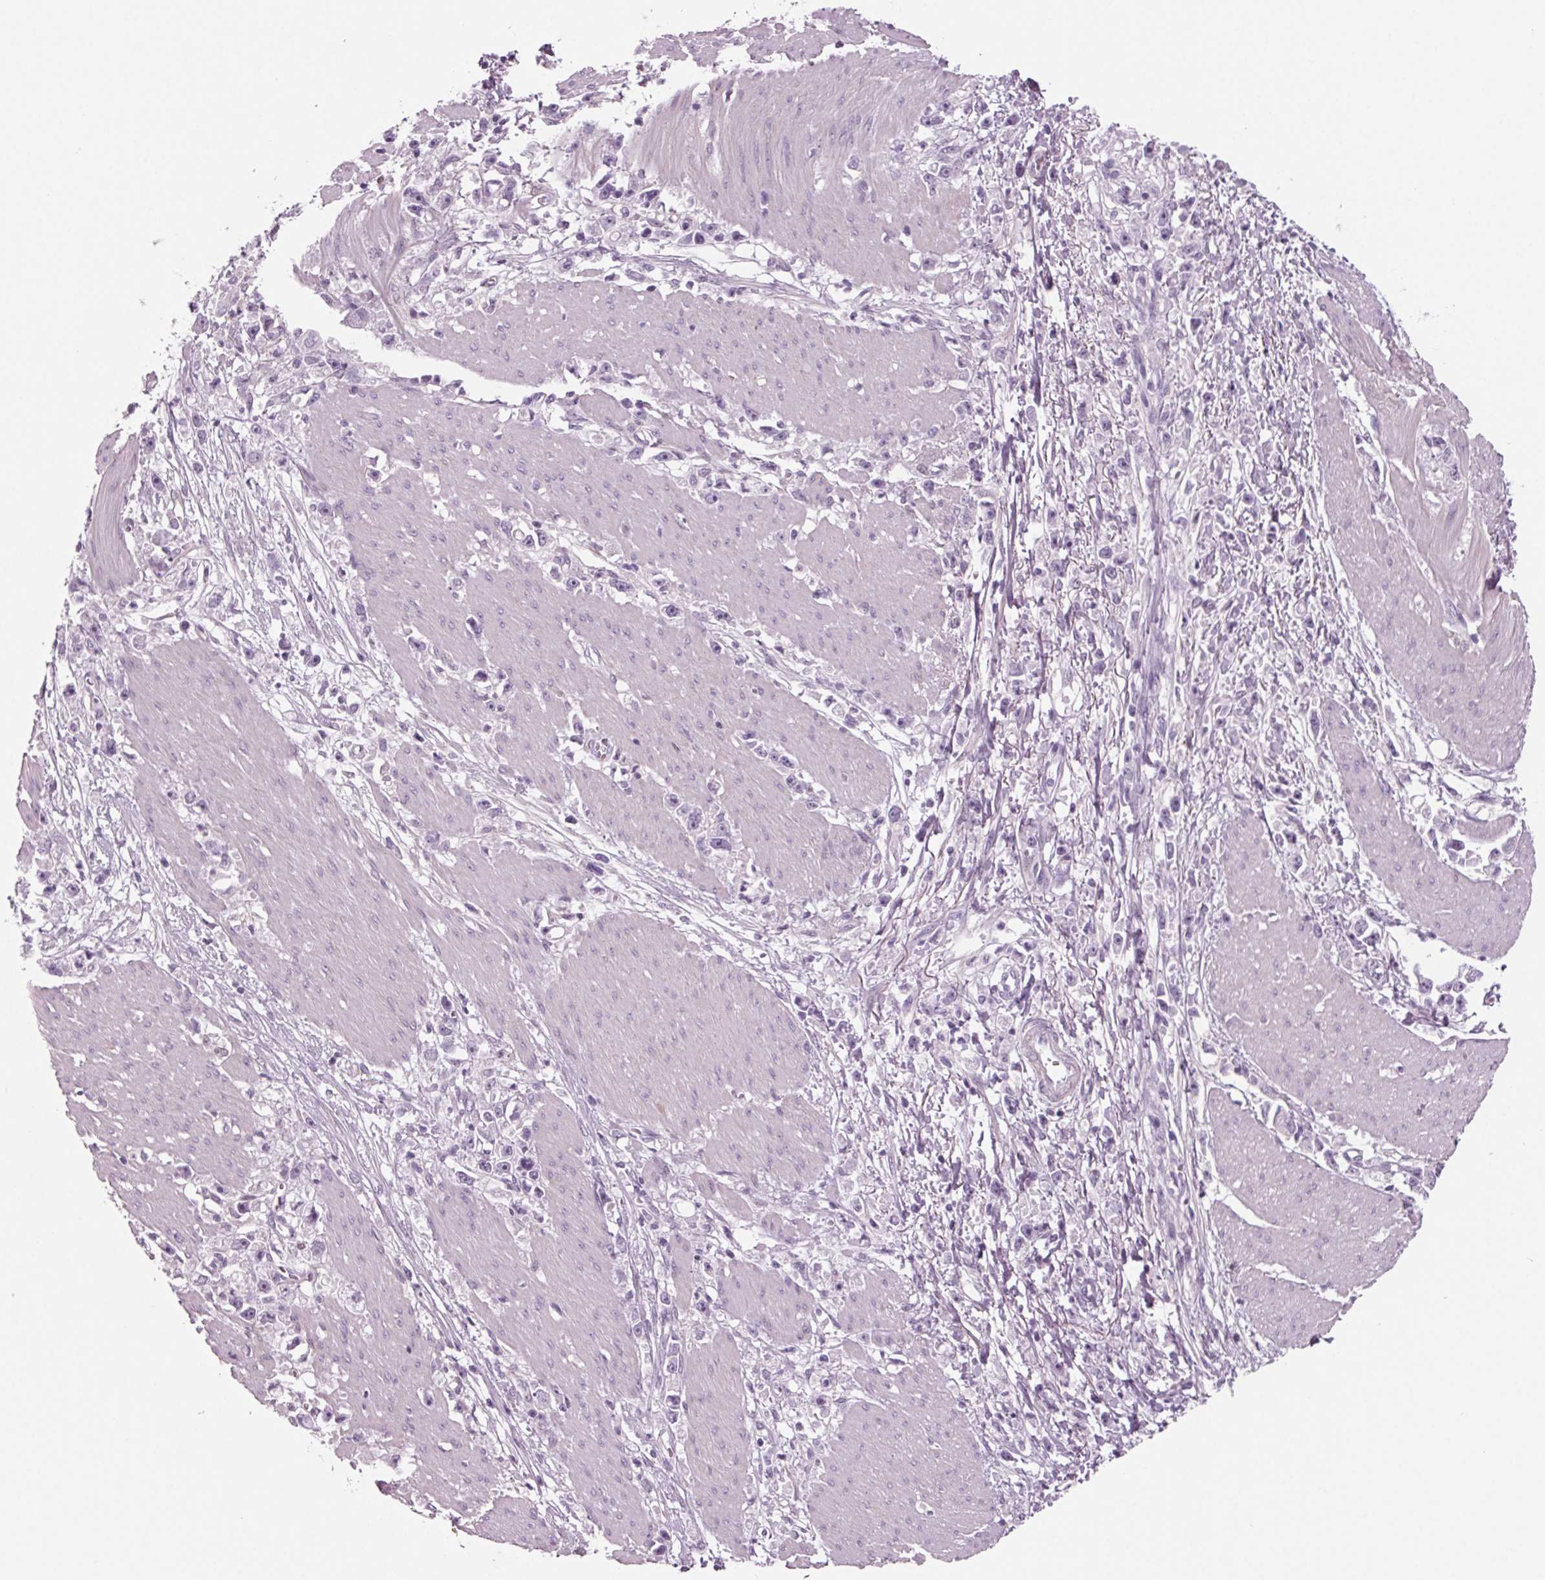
{"staining": {"intensity": "negative", "quantity": "none", "location": "none"}, "tissue": "stomach cancer", "cell_type": "Tumor cells", "image_type": "cancer", "snomed": [{"axis": "morphology", "description": "Adenocarcinoma, NOS"}, {"axis": "topography", "description": "Stomach"}], "caption": "An IHC image of stomach cancer is shown. There is no staining in tumor cells of stomach cancer.", "gene": "BHLHE22", "patient": {"sex": "female", "age": 59}}